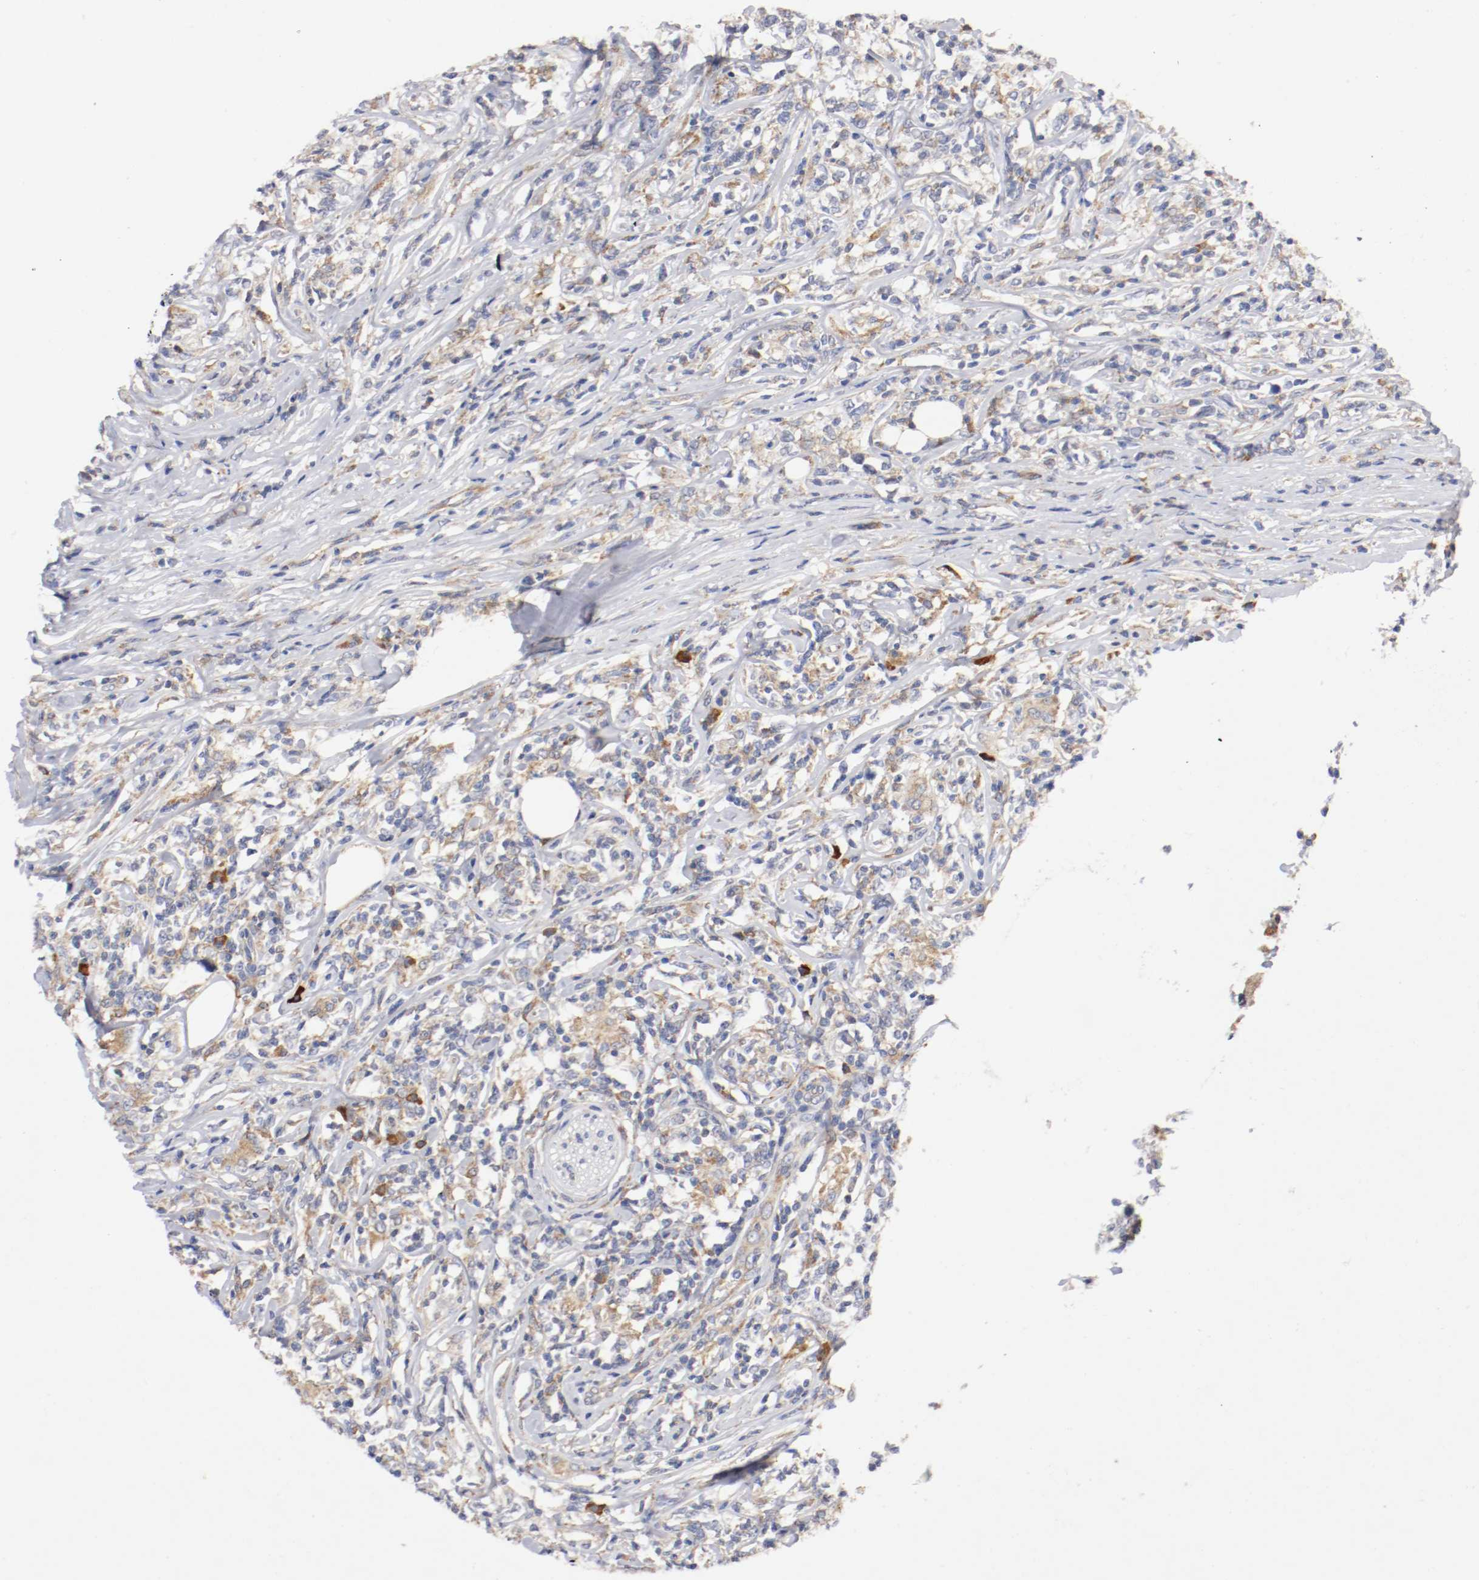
{"staining": {"intensity": "moderate", "quantity": ">75%", "location": "cytoplasmic/membranous"}, "tissue": "lymphoma", "cell_type": "Tumor cells", "image_type": "cancer", "snomed": [{"axis": "morphology", "description": "Malignant lymphoma, non-Hodgkin's type, High grade"}, {"axis": "topography", "description": "Lymph node"}], "caption": "The photomicrograph reveals immunohistochemical staining of lymphoma. There is moderate cytoplasmic/membranous expression is appreciated in about >75% of tumor cells. (DAB (3,3'-diaminobenzidine) = brown stain, brightfield microscopy at high magnification).", "gene": "TRAF2", "patient": {"sex": "female", "age": 84}}